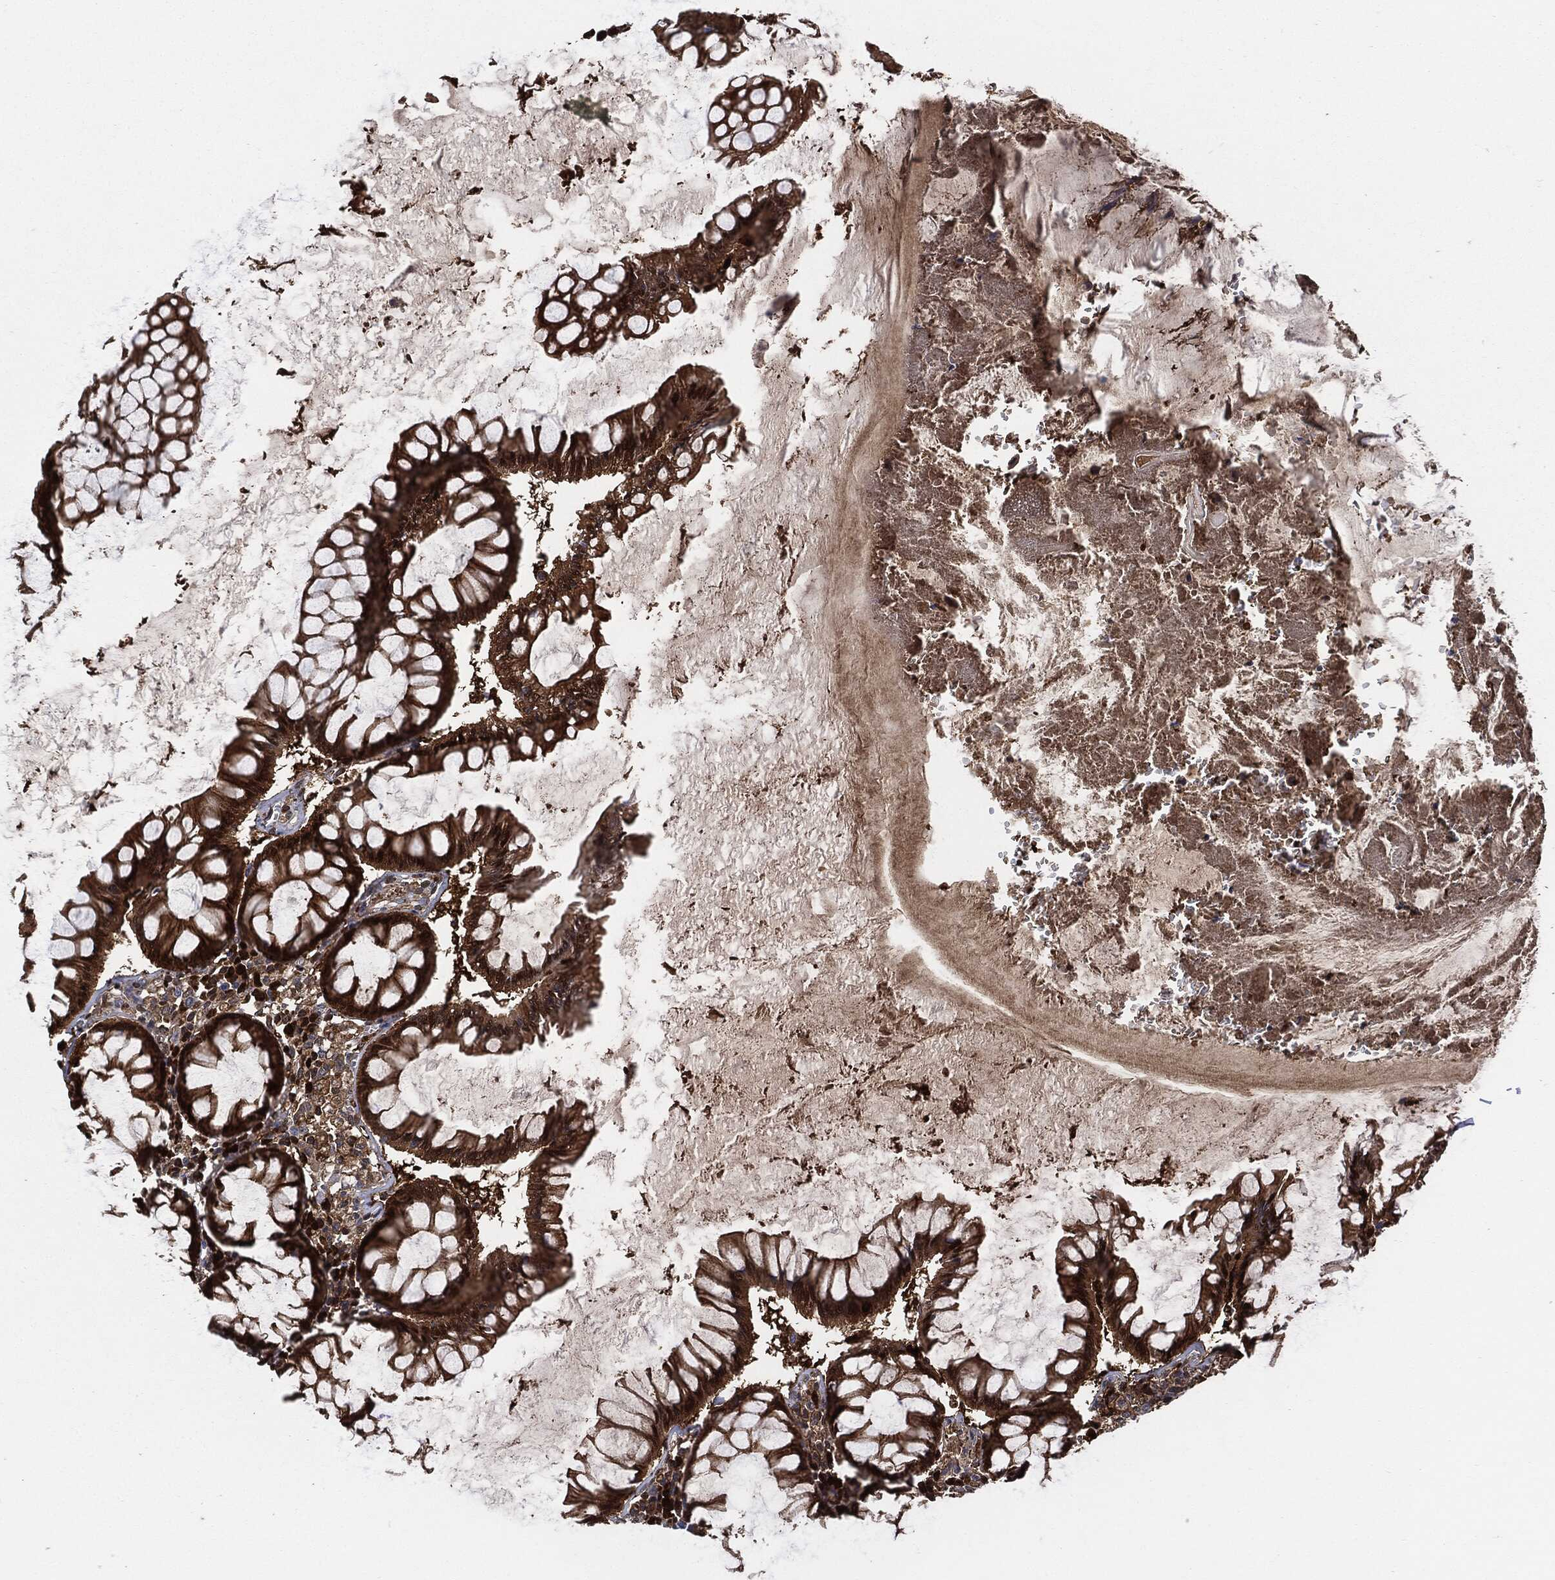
{"staining": {"intensity": "moderate", "quantity": "25%-75%", "location": "cytoplasmic/membranous"}, "tissue": "colon", "cell_type": "Endothelial cells", "image_type": "normal", "snomed": [{"axis": "morphology", "description": "Normal tissue, NOS"}, {"axis": "topography", "description": "Colon"}], "caption": "Protein expression analysis of normal colon shows moderate cytoplasmic/membranous positivity in approximately 25%-75% of endothelial cells.", "gene": "PRDX2", "patient": {"sex": "male", "age": 65}}